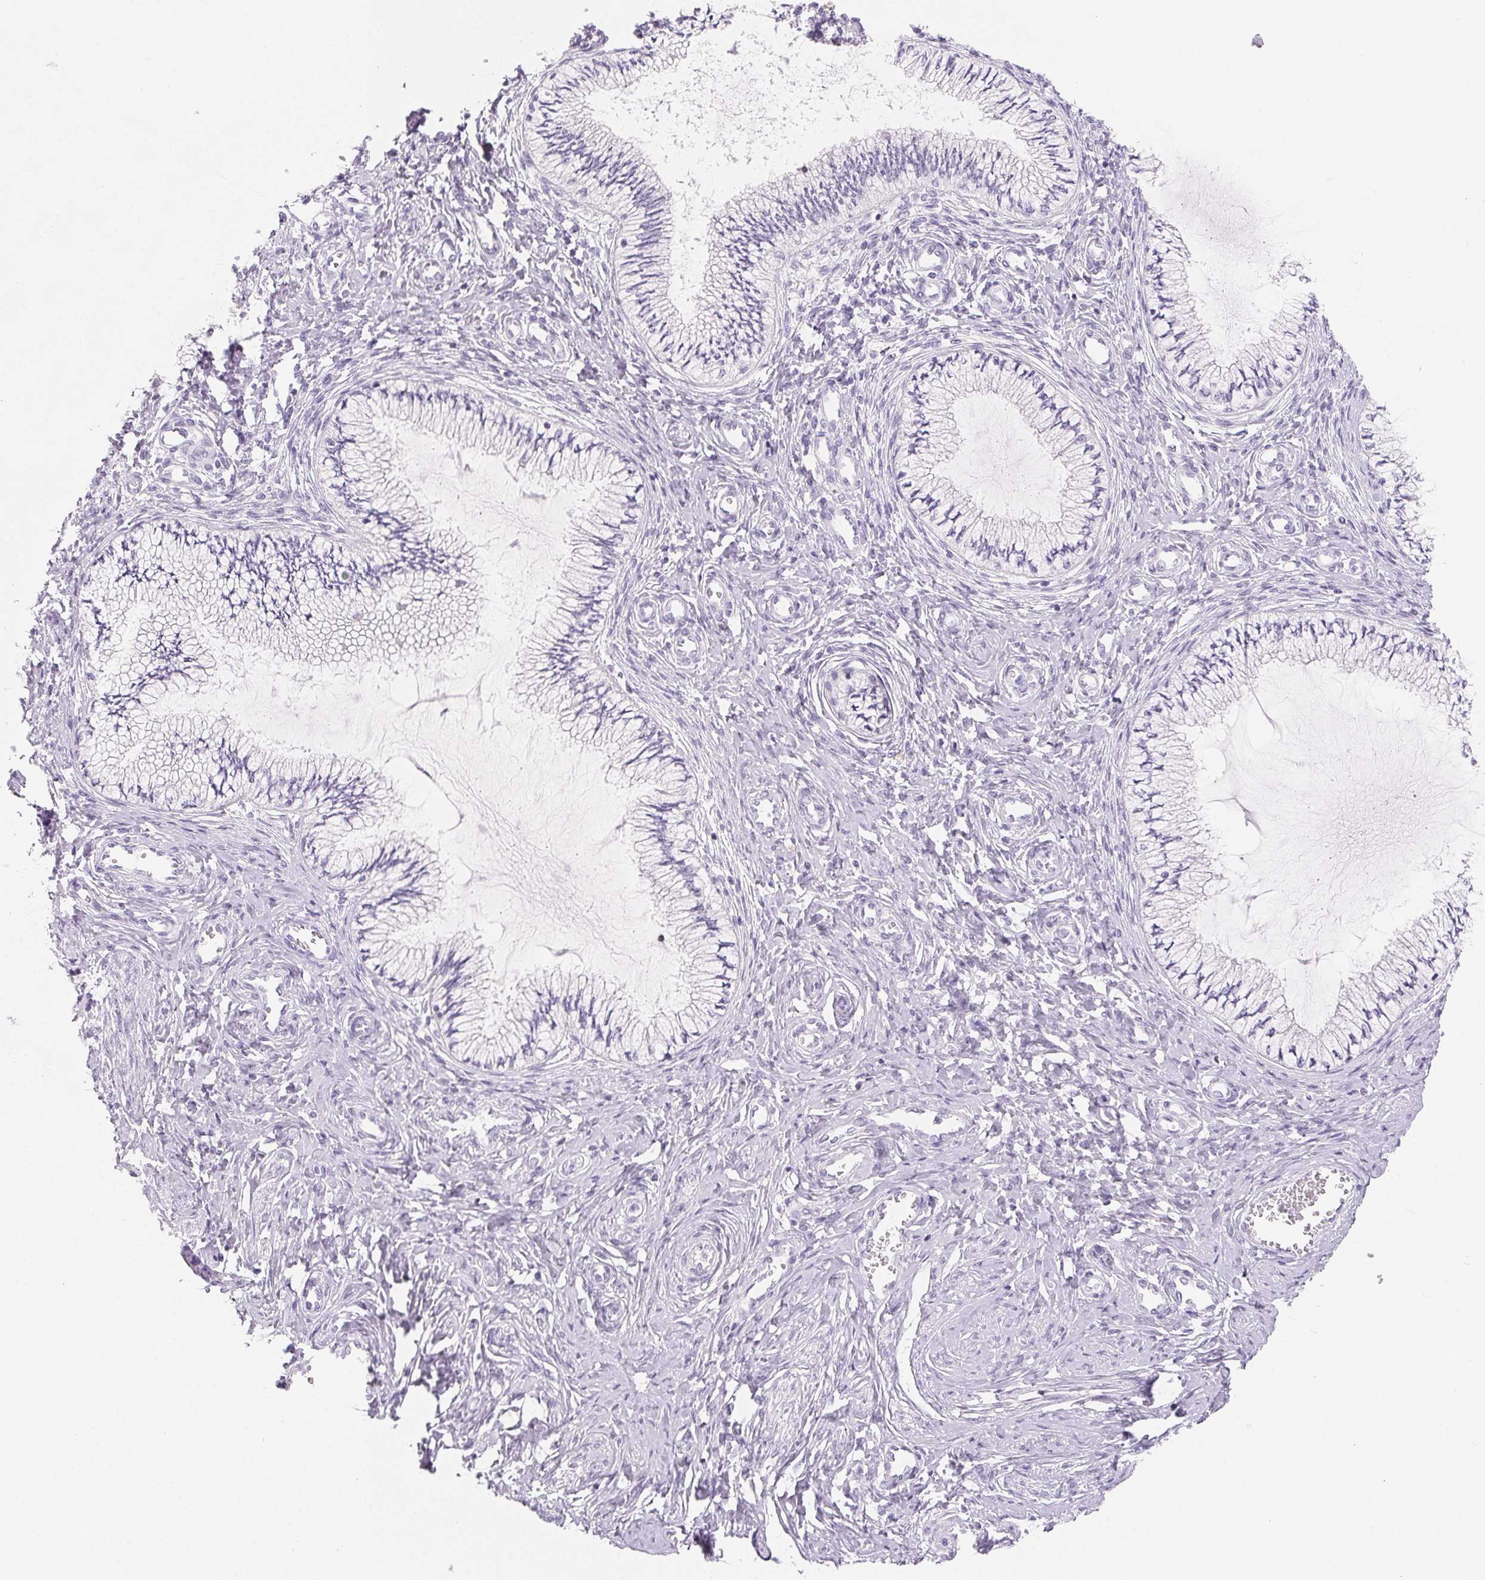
{"staining": {"intensity": "negative", "quantity": "none", "location": "none"}, "tissue": "cervix", "cell_type": "Glandular cells", "image_type": "normal", "snomed": [{"axis": "morphology", "description": "Normal tissue, NOS"}, {"axis": "topography", "description": "Cervix"}], "caption": "A high-resolution image shows immunohistochemistry staining of normal cervix, which demonstrates no significant positivity in glandular cells. (DAB IHC, high magnification).", "gene": "SPACA5B", "patient": {"sex": "female", "age": 24}}